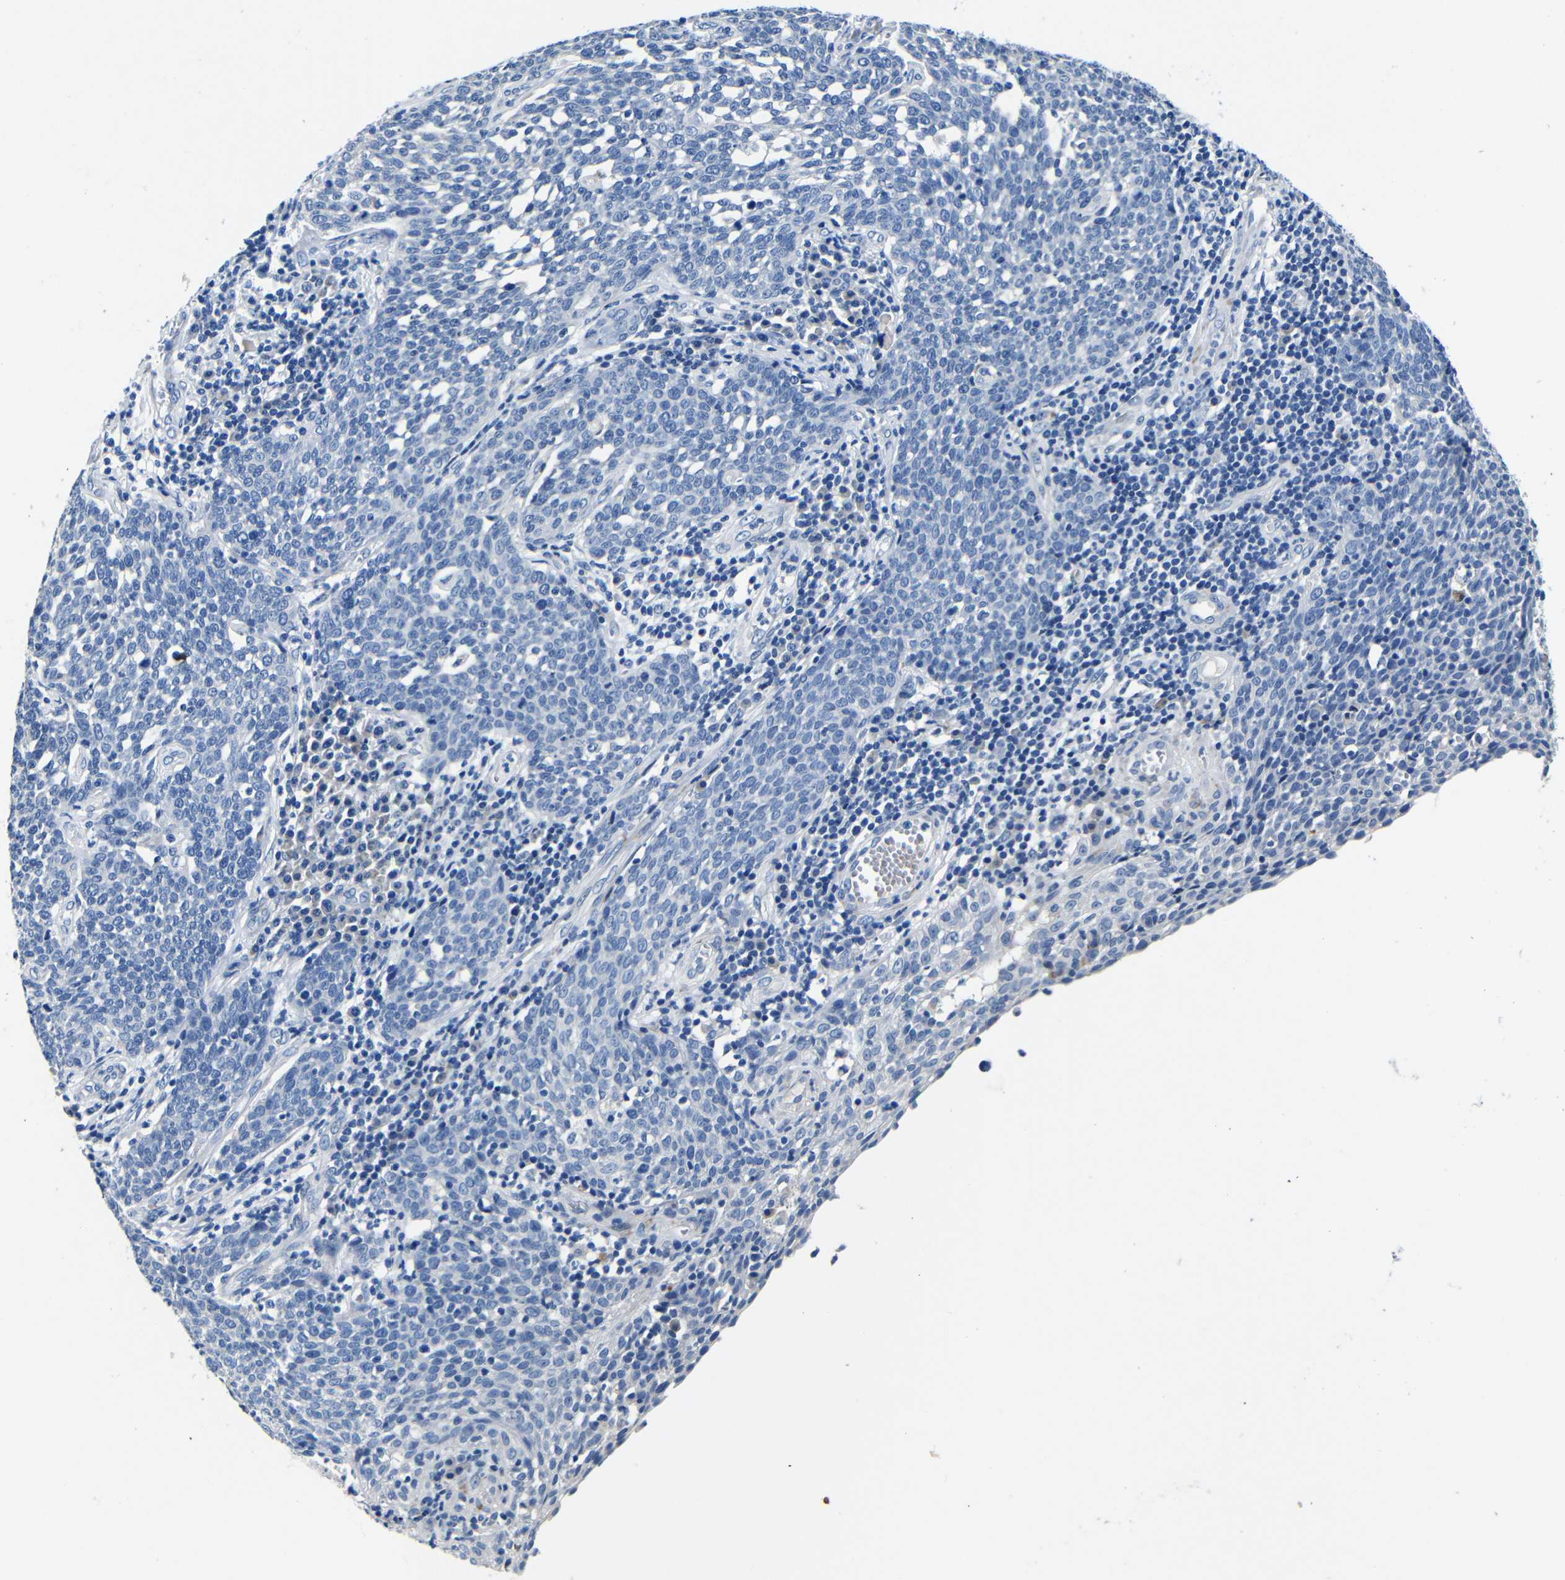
{"staining": {"intensity": "negative", "quantity": "none", "location": "none"}, "tissue": "cervical cancer", "cell_type": "Tumor cells", "image_type": "cancer", "snomed": [{"axis": "morphology", "description": "Squamous cell carcinoma, NOS"}, {"axis": "topography", "description": "Cervix"}], "caption": "Tumor cells are negative for protein expression in human cervical cancer. The staining is performed using DAB (3,3'-diaminobenzidine) brown chromogen with nuclei counter-stained in using hematoxylin.", "gene": "TNFAIP1", "patient": {"sex": "female", "age": 34}}